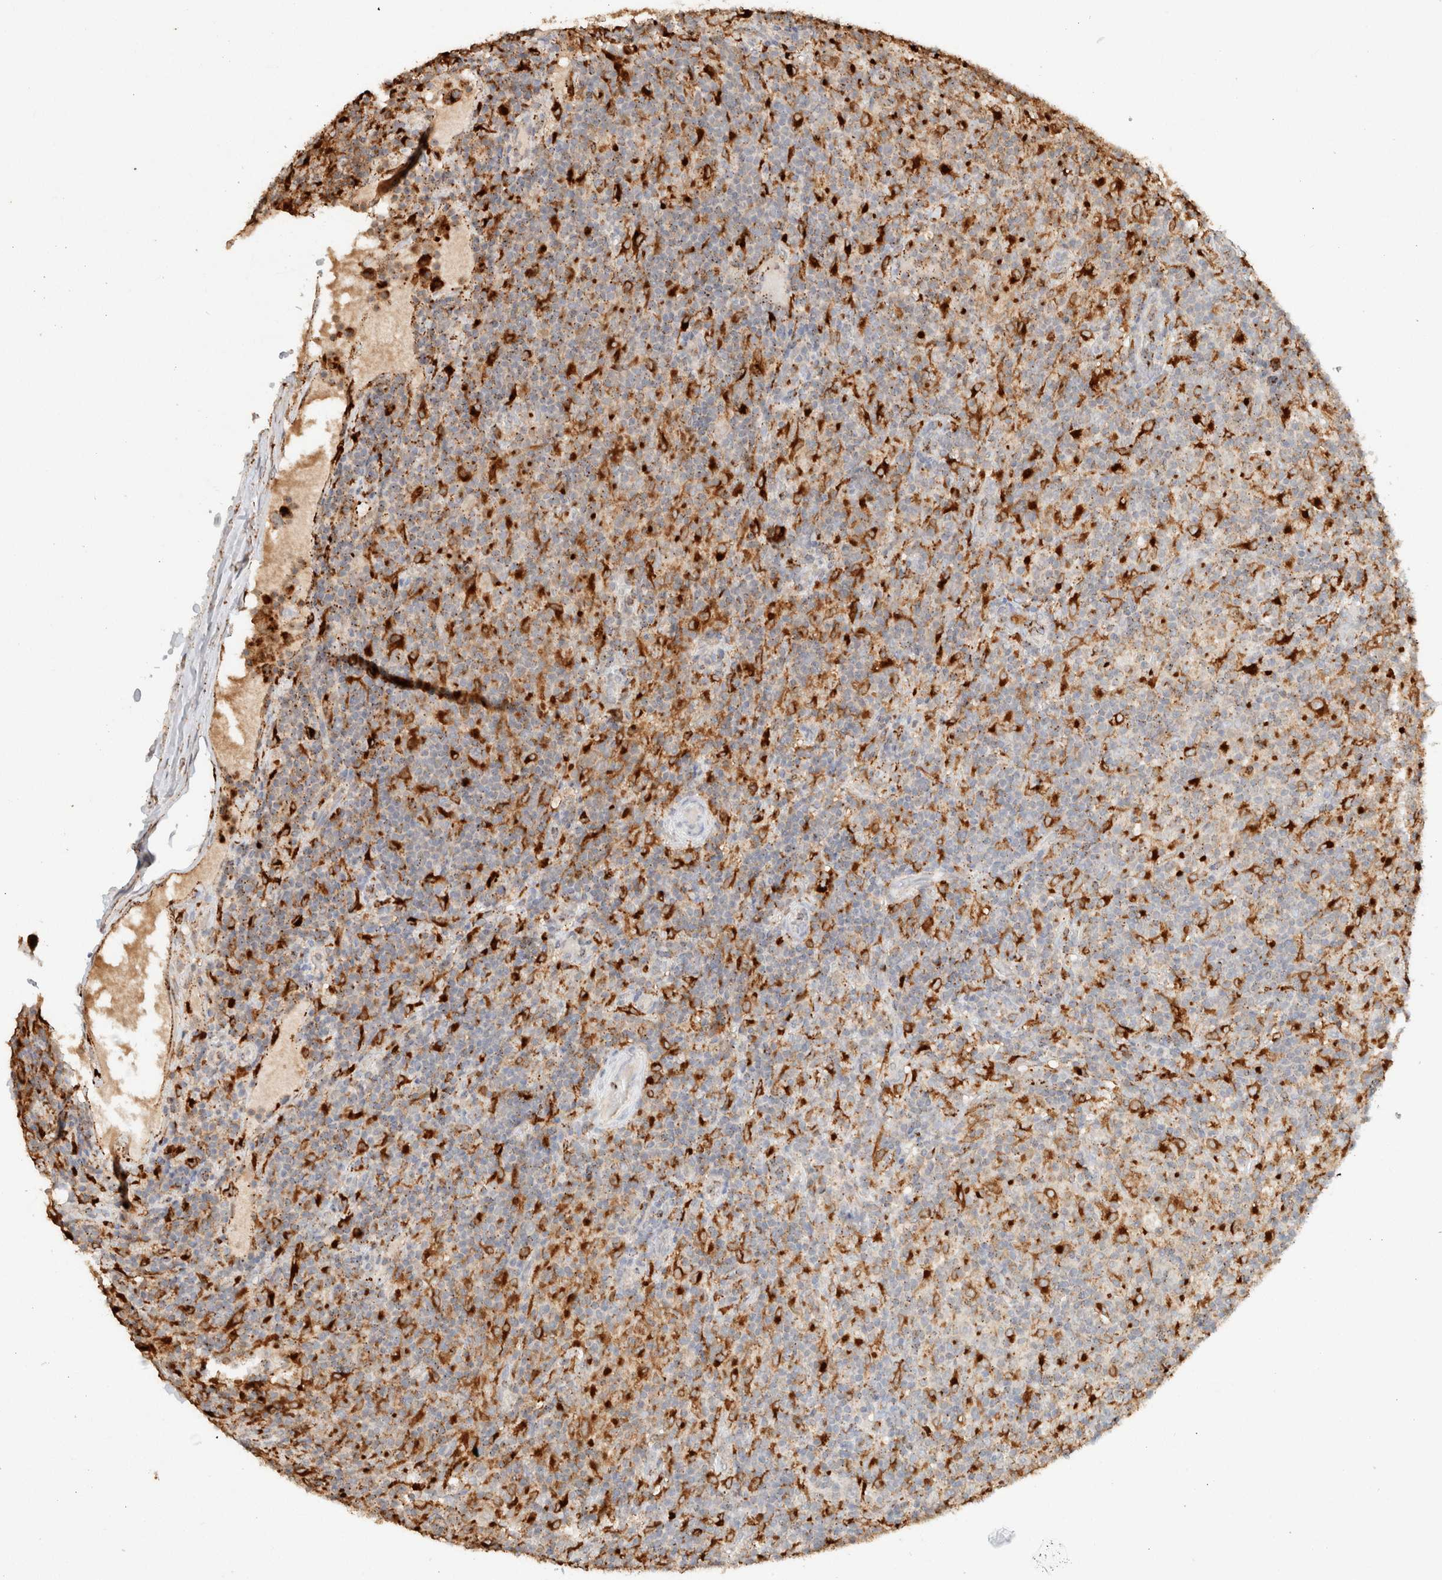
{"staining": {"intensity": "weak", "quantity": "25%-75%", "location": "cytoplasmic/membranous"}, "tissue": "lymphoma", "cell_type": "Tumor cells", "image_type": "cancer", "snomed": [{"axis": "morphology", "description": "Hodgkin's disease, NOS"}, {"axis": "topography", "description": "Lymph node"}], "caption": "This micrograph demonstrates immunohistochemistry (IHC) staining of Hodgkin's disease, with low weak cytoplasmic/membranous expression in approximately 25%-75% of tumor cells.", "gene": "CTSC", "patient": {"sex": "male", "age": 70}}